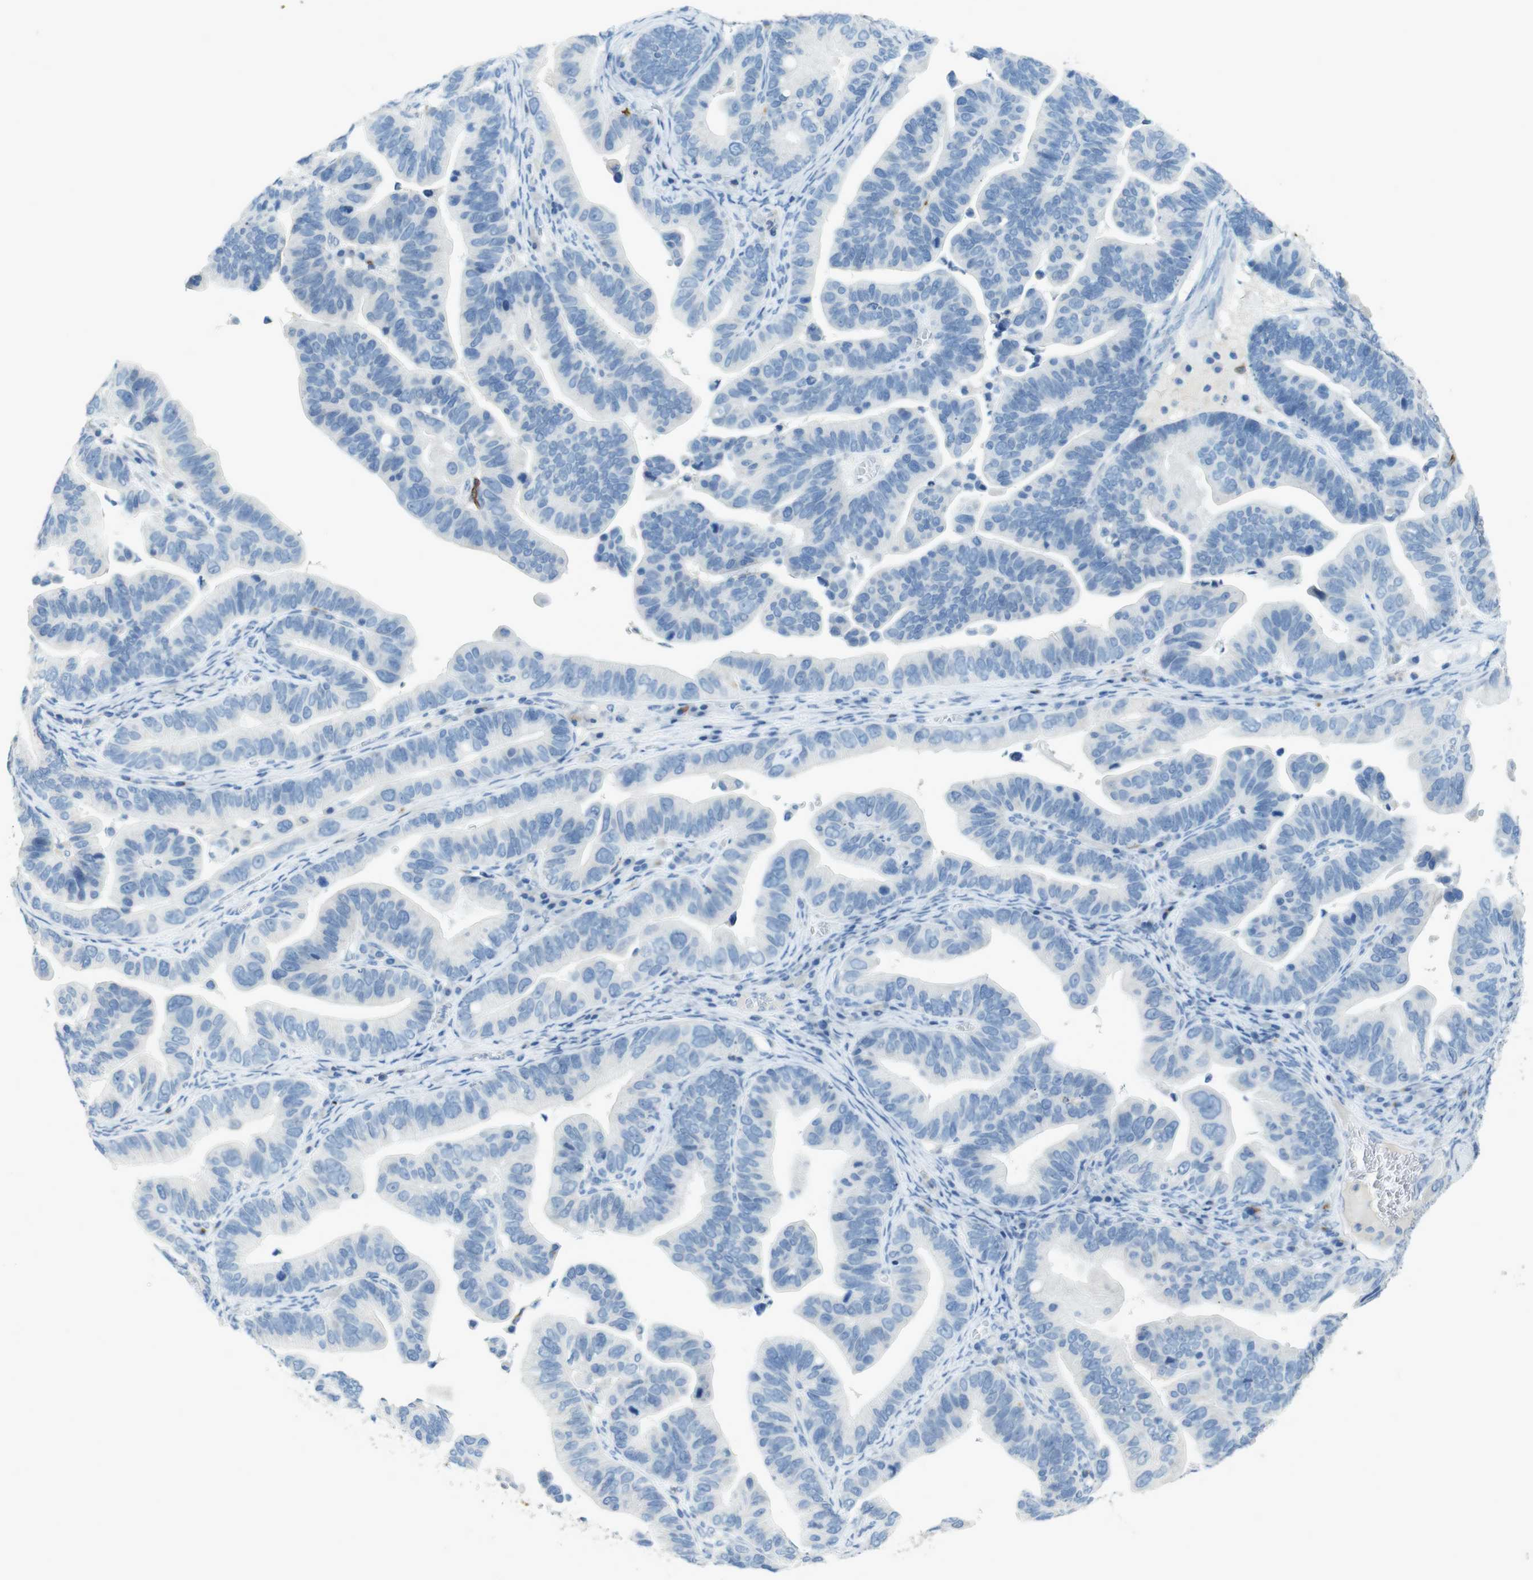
{"staining": {"intensity": "negative", "quantity": "none", "location": "none"}, "tissue": "ovarian cancer", "cell_type": "Tumor cells", "image_type": "cancer", "snomed": [{"axis": "morphology", "description": "Cystadenocarcinoma, serous, NOS"}, {"axis": "topography", "description": "Ovary"}], "caption": "Immunohistochemistry (IHC) photomicrograph of human ovarian serous cystadenocarcinoma stained for a protein (brown), which reveals no expression in tumor cells.", "gene": "CD320", "patient": {"sex": "female", "age": 56}}